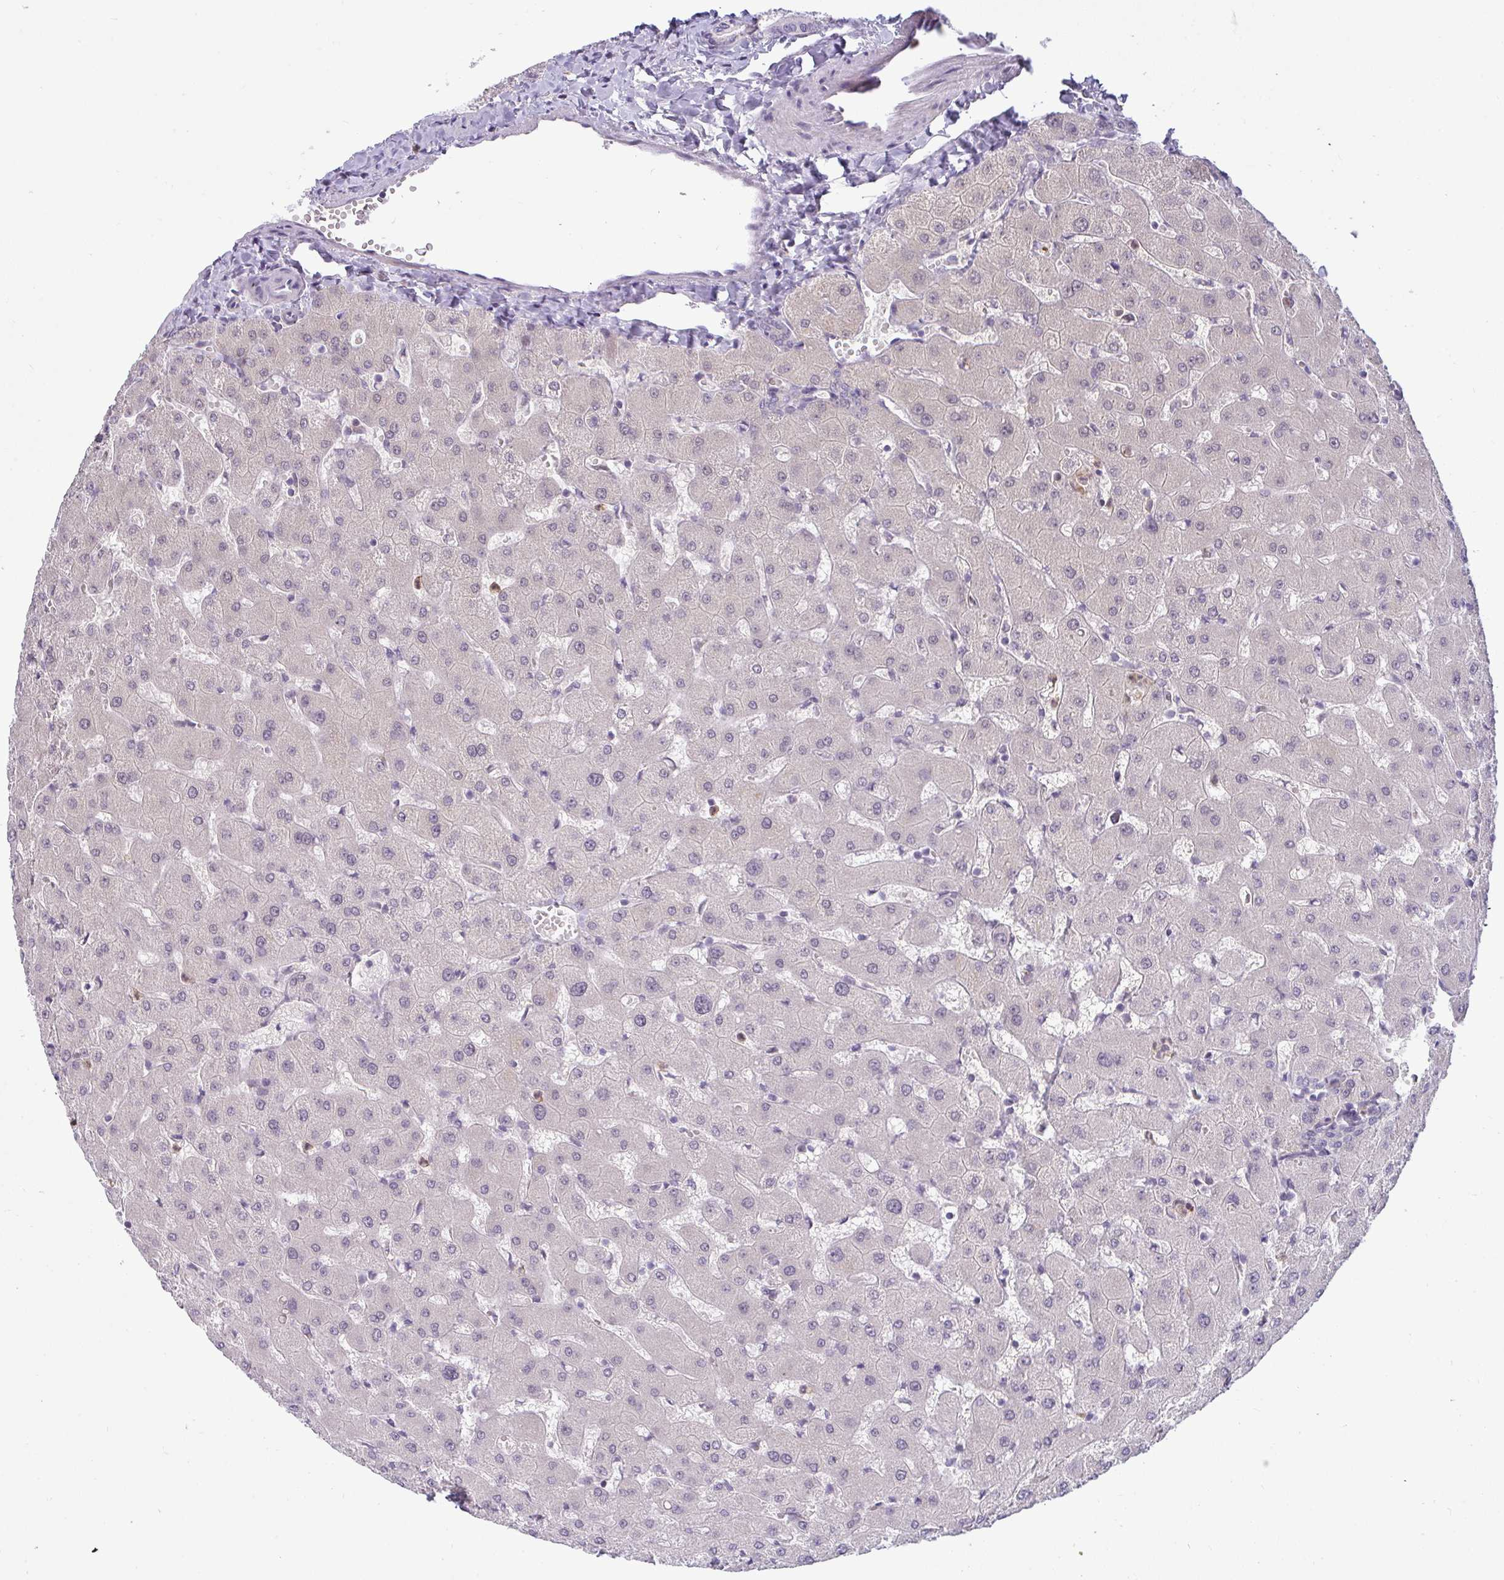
{"staining": {"intensity": "negative", "quantity": "none", "location": "none"}, "tissue": "liver", "cell_type": "Cholangiocytes", "image_type": "normal", "snomed": [{"axis": "morphology", "description": "Normal tissue, NOS"}, {"axis": "topography", "description": "Liver"}], "caption": "Liver stained for a protein using immunohistochemistry displays no staining cholangiocytes.", "gene": "DZIP1", "patient": {"sex": "female", "age": 63}}